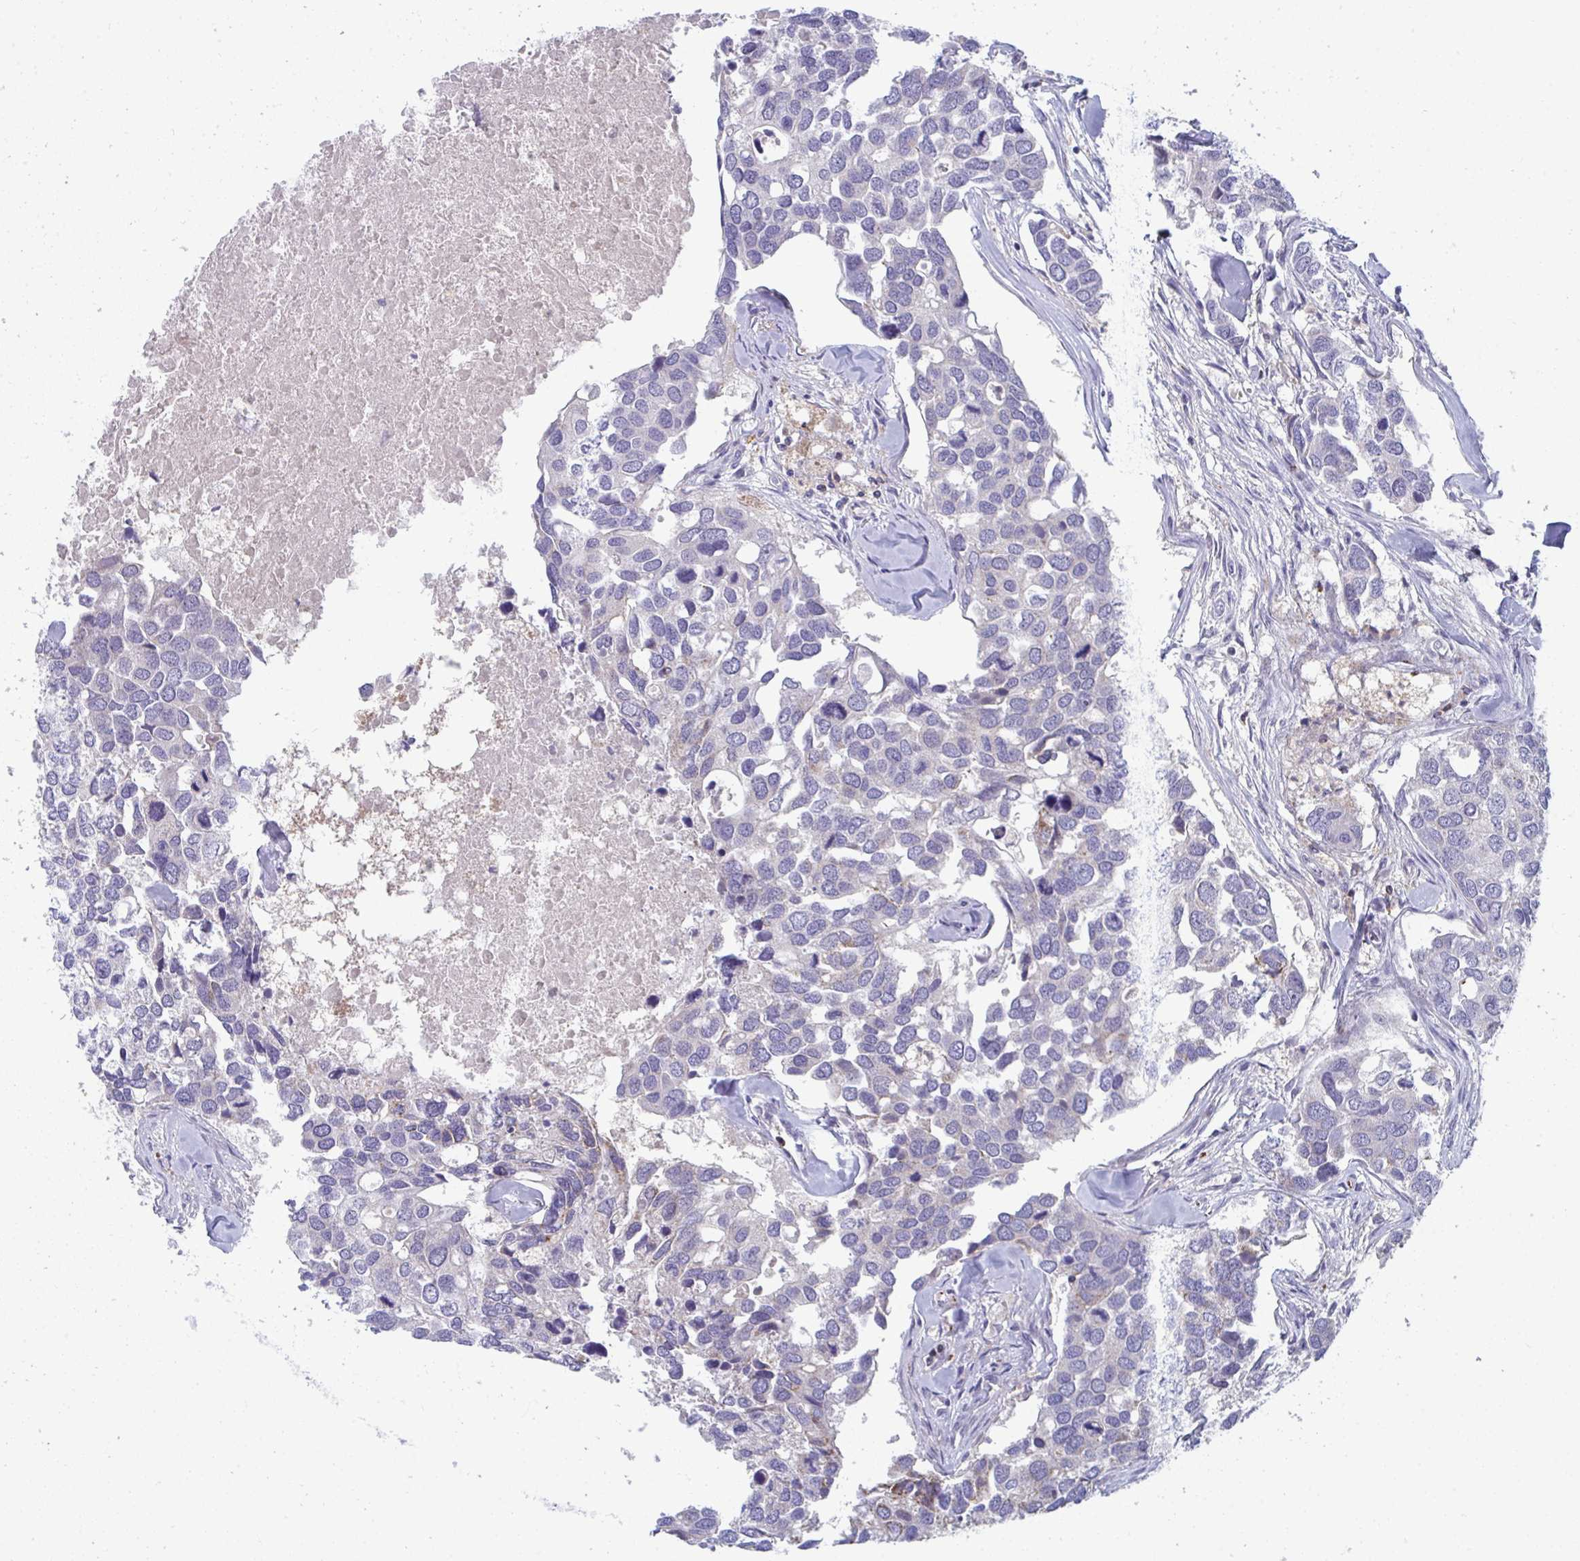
{"staining": {"intensity": "negative", "quantity": "none", "location": "none"}, "tissue": "breast cancer", "cell_type": "Tumor cells", "image_type": "cancer", "snomed": [{"axis": "morphology", "description": "Duct carcinoma"}, {"axis": "topography", "description": "Breast"}], "caption": "Histopathology image shows no significant protein staining in tumor cells of infiltrating ductal carcinoma (breast).", "gene": "AOC2", "patient": {"sex": "female", "age": 83}}